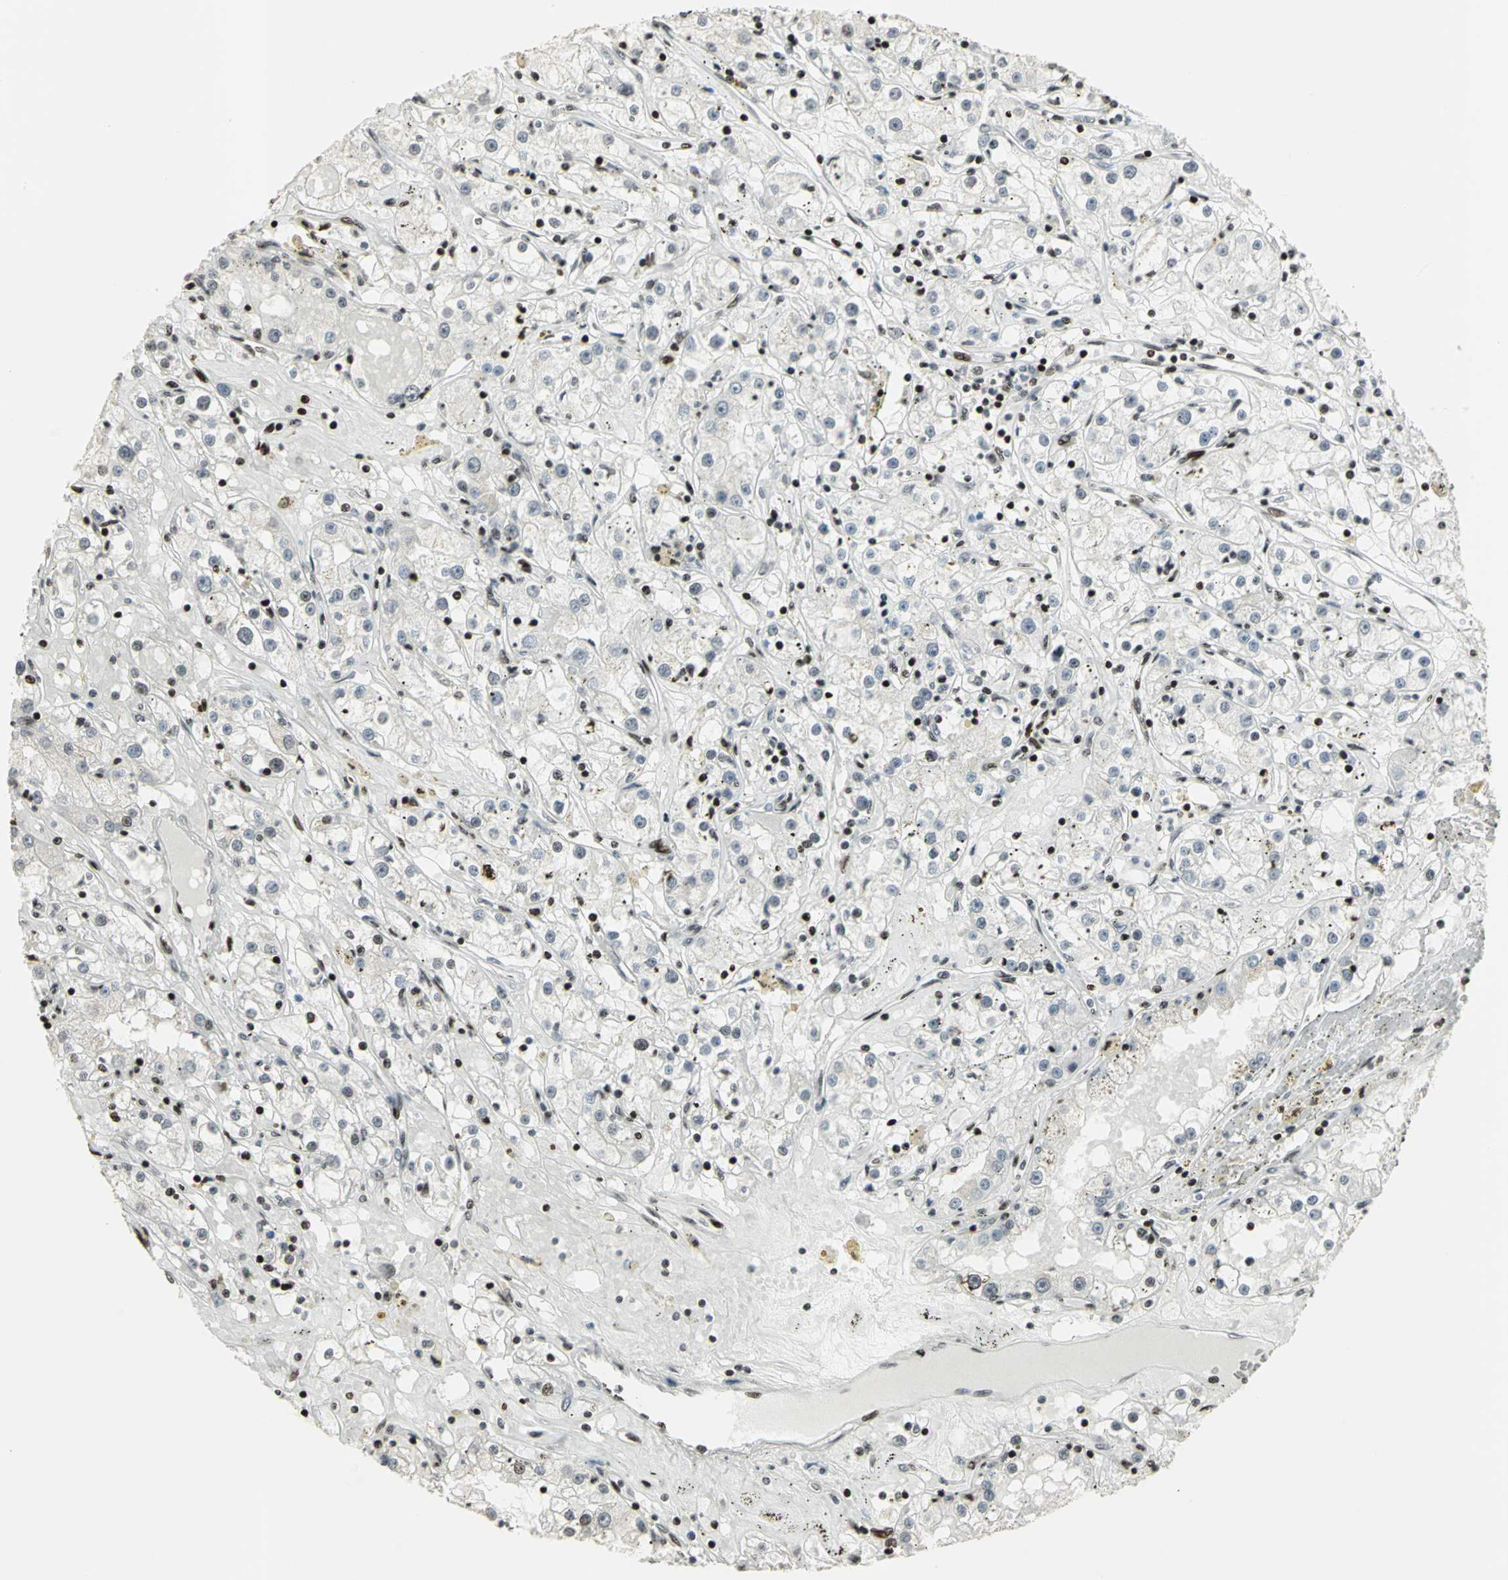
{"staining": {"intensity": "weak", "quantity": "<25%", "location": "nuclear"}, "tissue": "renal cancer", "cell_type": "Tumor cells", "image_type": "cancer", "snomed": [{"axis": "morphology", "description": "Adenocarcinoma, NOS"}, {"axis": "topography", "description": "Kidney"}], "caption": "There is no significant expression in tumor cells of renal adenocarcinoma.", "gene": "KDM1A", "patient": {"sex": "male", "age": 56}}